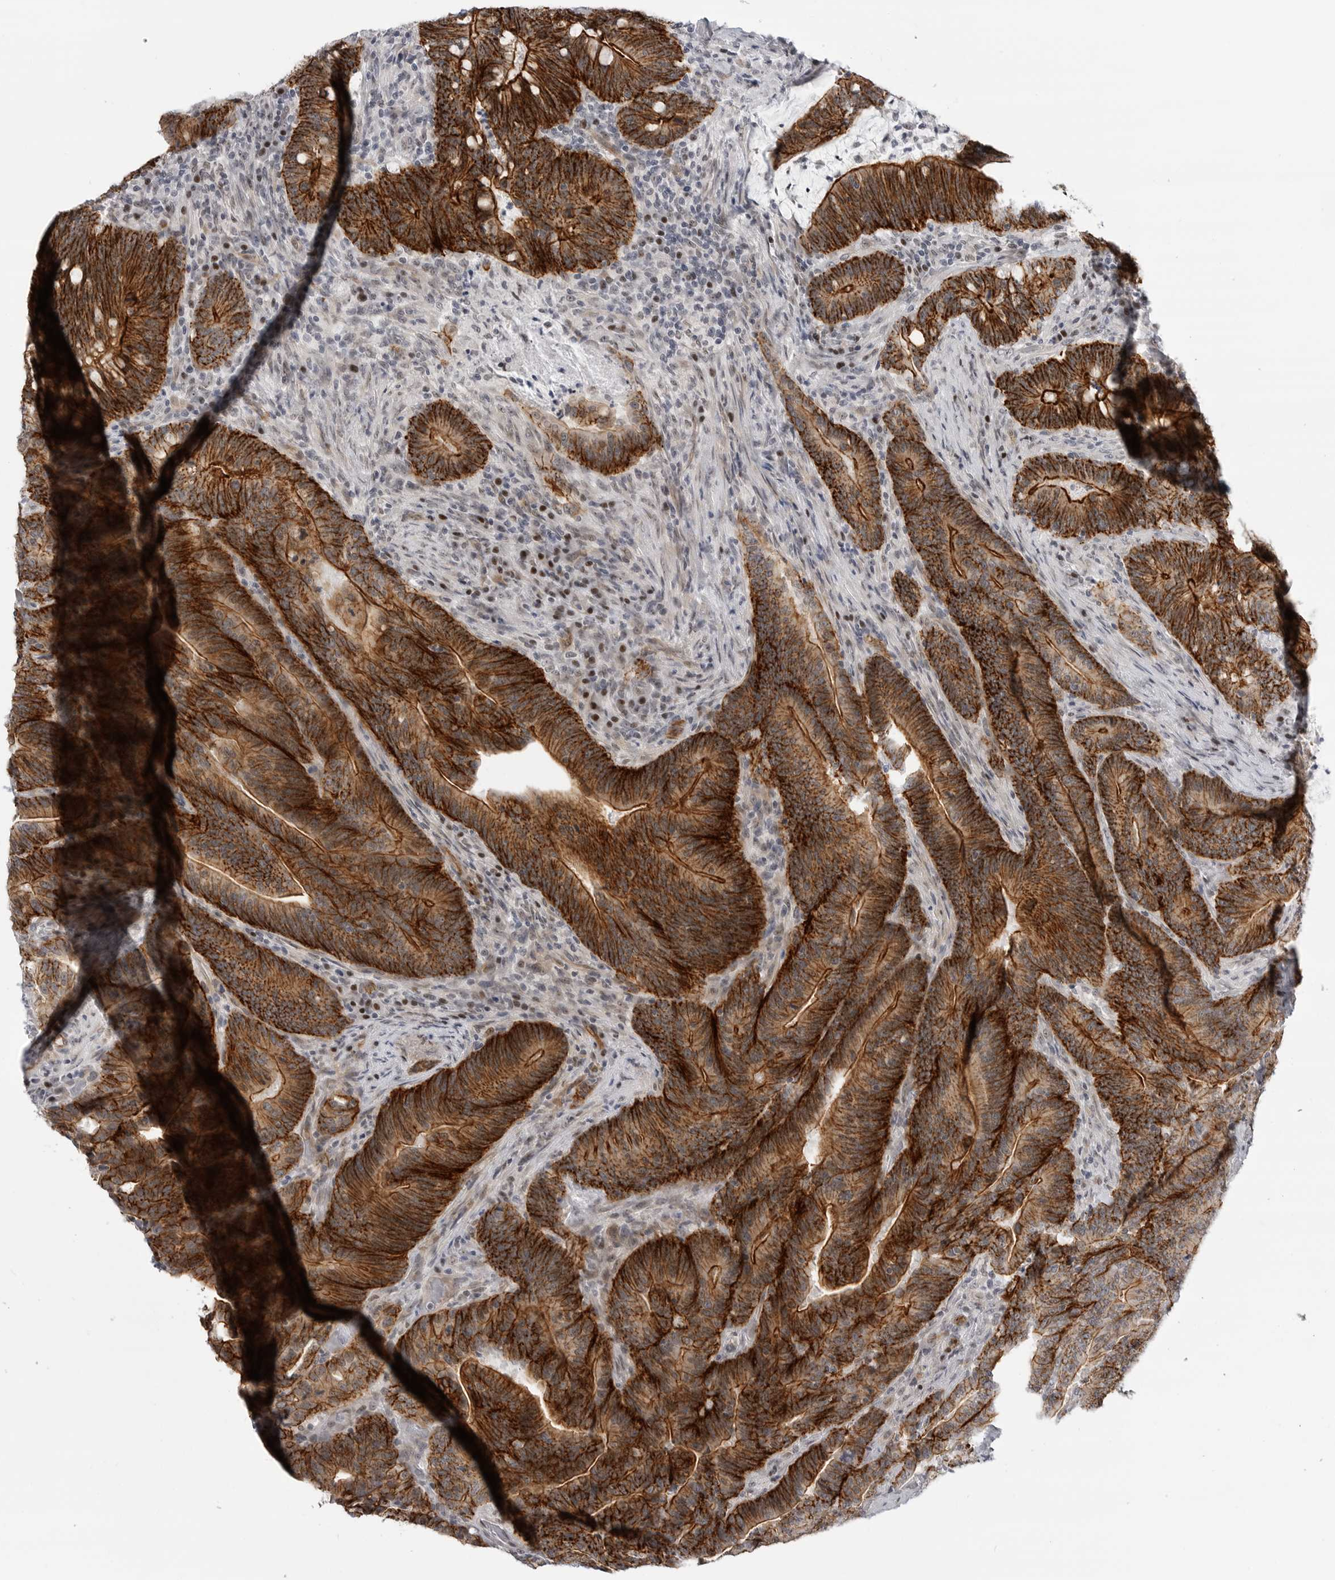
{"staining": {"intensity": "strong", "quantity": ">75%", "location": "cytoplasmic/membranous"}, "tissue": "colorectal cancer", "cell_type": "Tumor cells", "image_type": "cancer", "snomed": [{"axis": "morphology", "description": "Adenocarcinoma, NOS"}, {"axis": "topography", "description": "Colon"}], "caption": "Human colorectal adenocarcinoma stained for a protein (brown) shows strong cytoplasmic/membranous positive staining in approximately >75% of tumor cells.", "gene": "CEP295NL", "patient": {"sex": "female", "age": 66}}